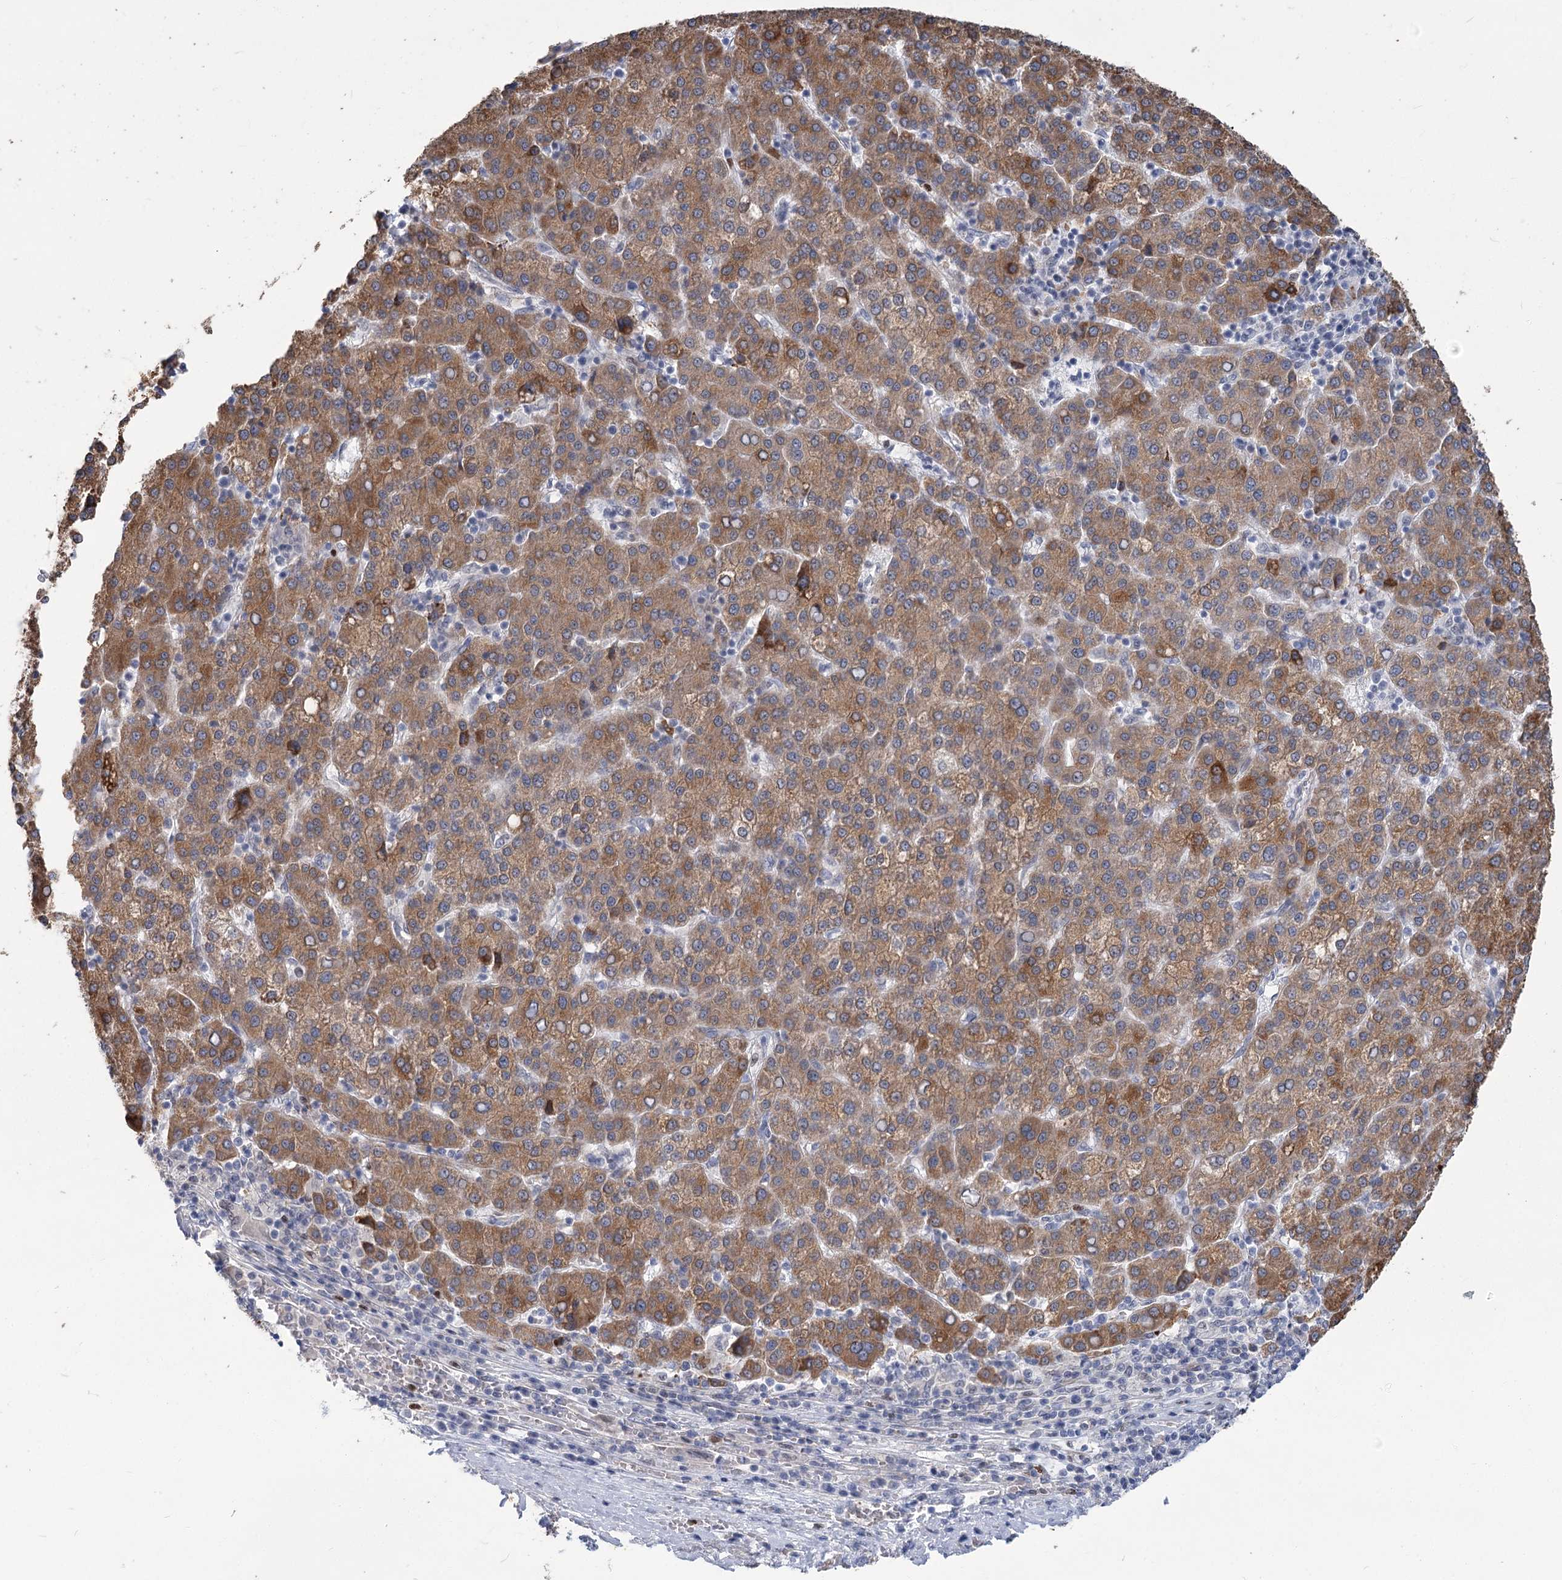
{"staining": {"intensity": "moderate", "quantity": ">75%", "location": "cytoplasmic/membranous"}, "tissue": "liver cancer", "cell_type": "Tumor cells", "image_type": "cancer", "snomed": [{"axis": "morphology", "description": "Carcinoma, Hepatocellular, NOS"}, {"axis": "topography", "description": "Liver"}], "caption": "This micrograph displays immunohistochemistry staining of human liver hepatocellular carcinoma, with medium moderate cytoplasmic/membranous positivity in approximately >75% of tumor cells.", "gene": "THAP6", "patient": {"sex": "female", "age": 58}}